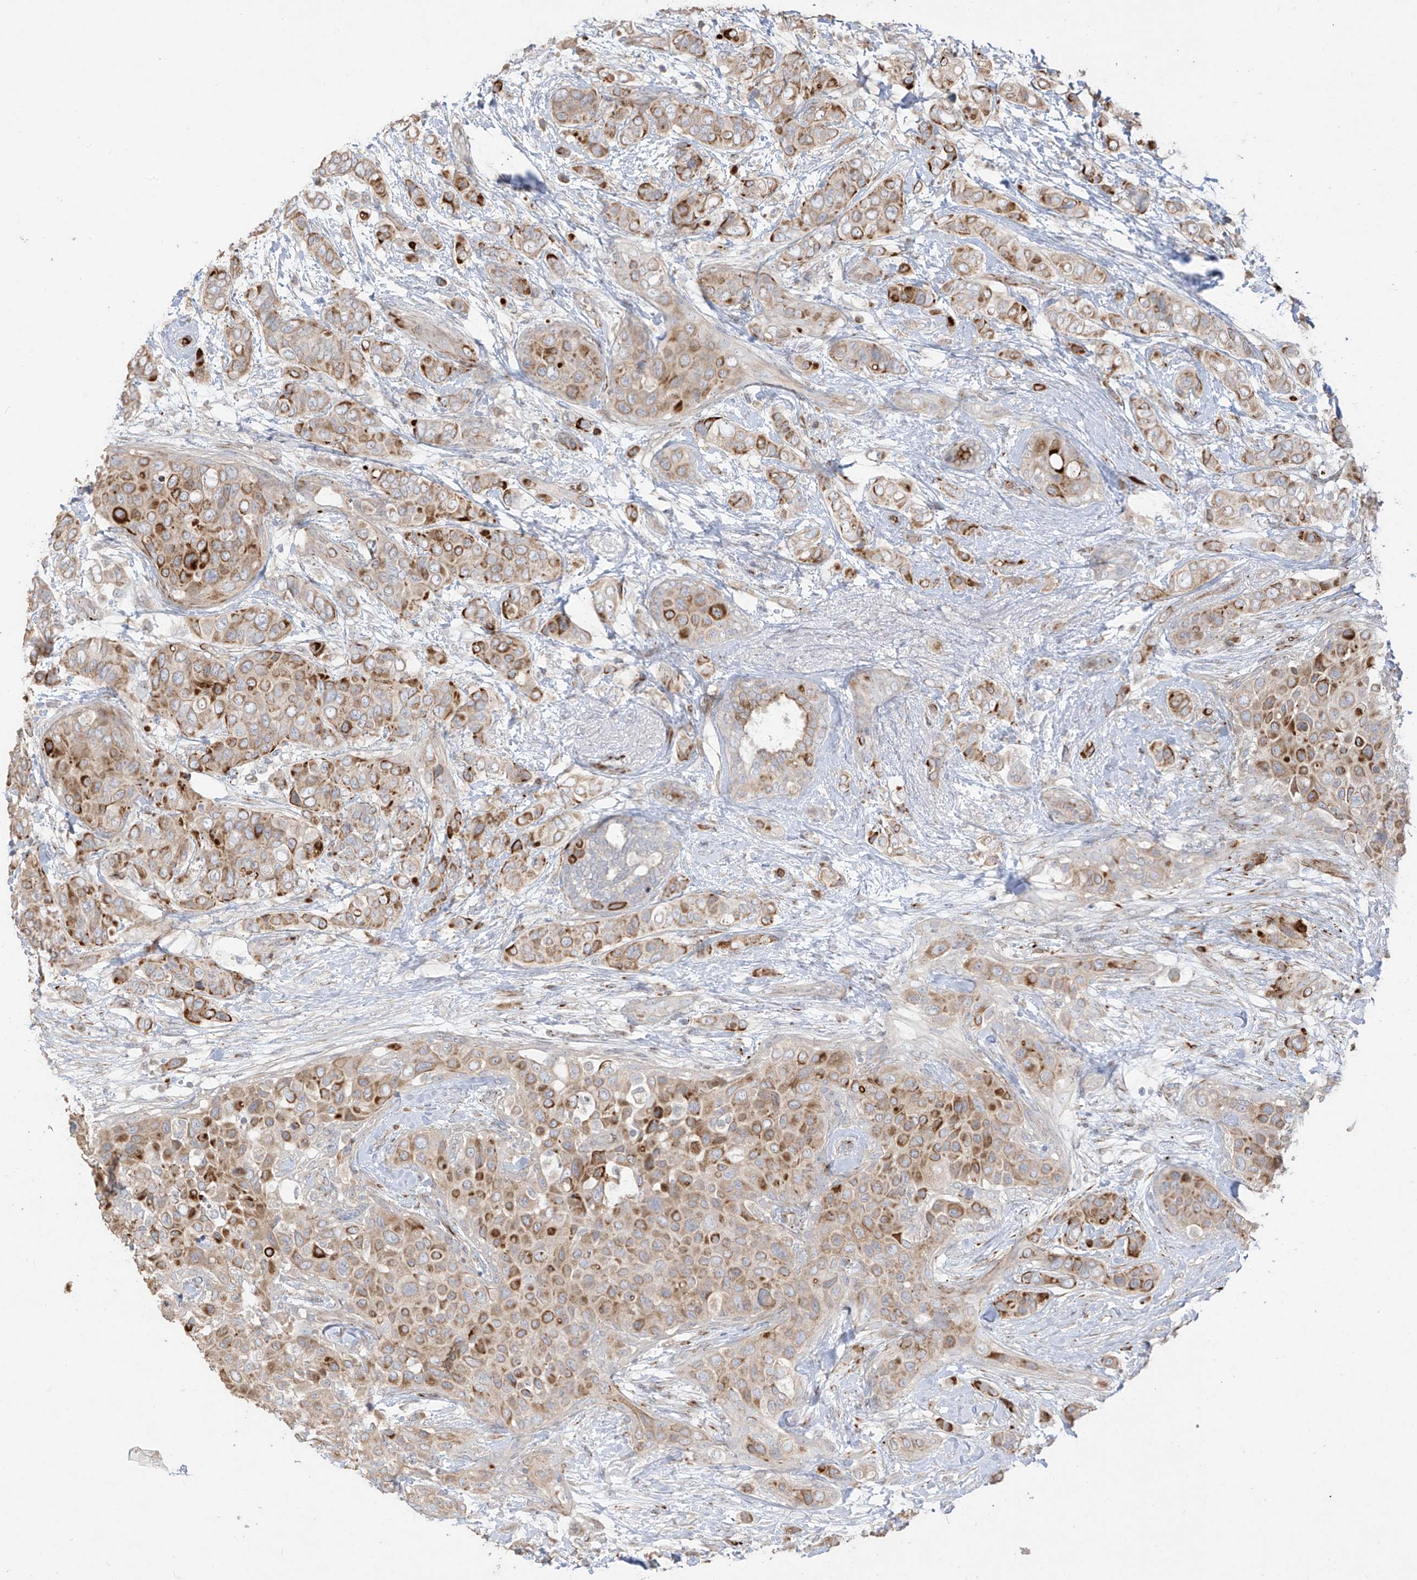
{"staining": {"intensity": "moderate", "quantity": ">75%", "location": "cytoplasmic/membranous"}, "tissue": "breast cancer", "cell_type": "Tumor cells", "image_type": "cancer", "snomed": [{"axis": "morphology", "description": "Lobular carcinoma"}, {"axis": "topography", "description": "Breast"}], "caption": "Protein staining demonstrates moderate cytoplasmic/membranous positivity in approximately >75% of tumor cells in breast lobular carcinoma.", "gene": "DCDC2", "patient": {"sex": "female", "age": 51}}